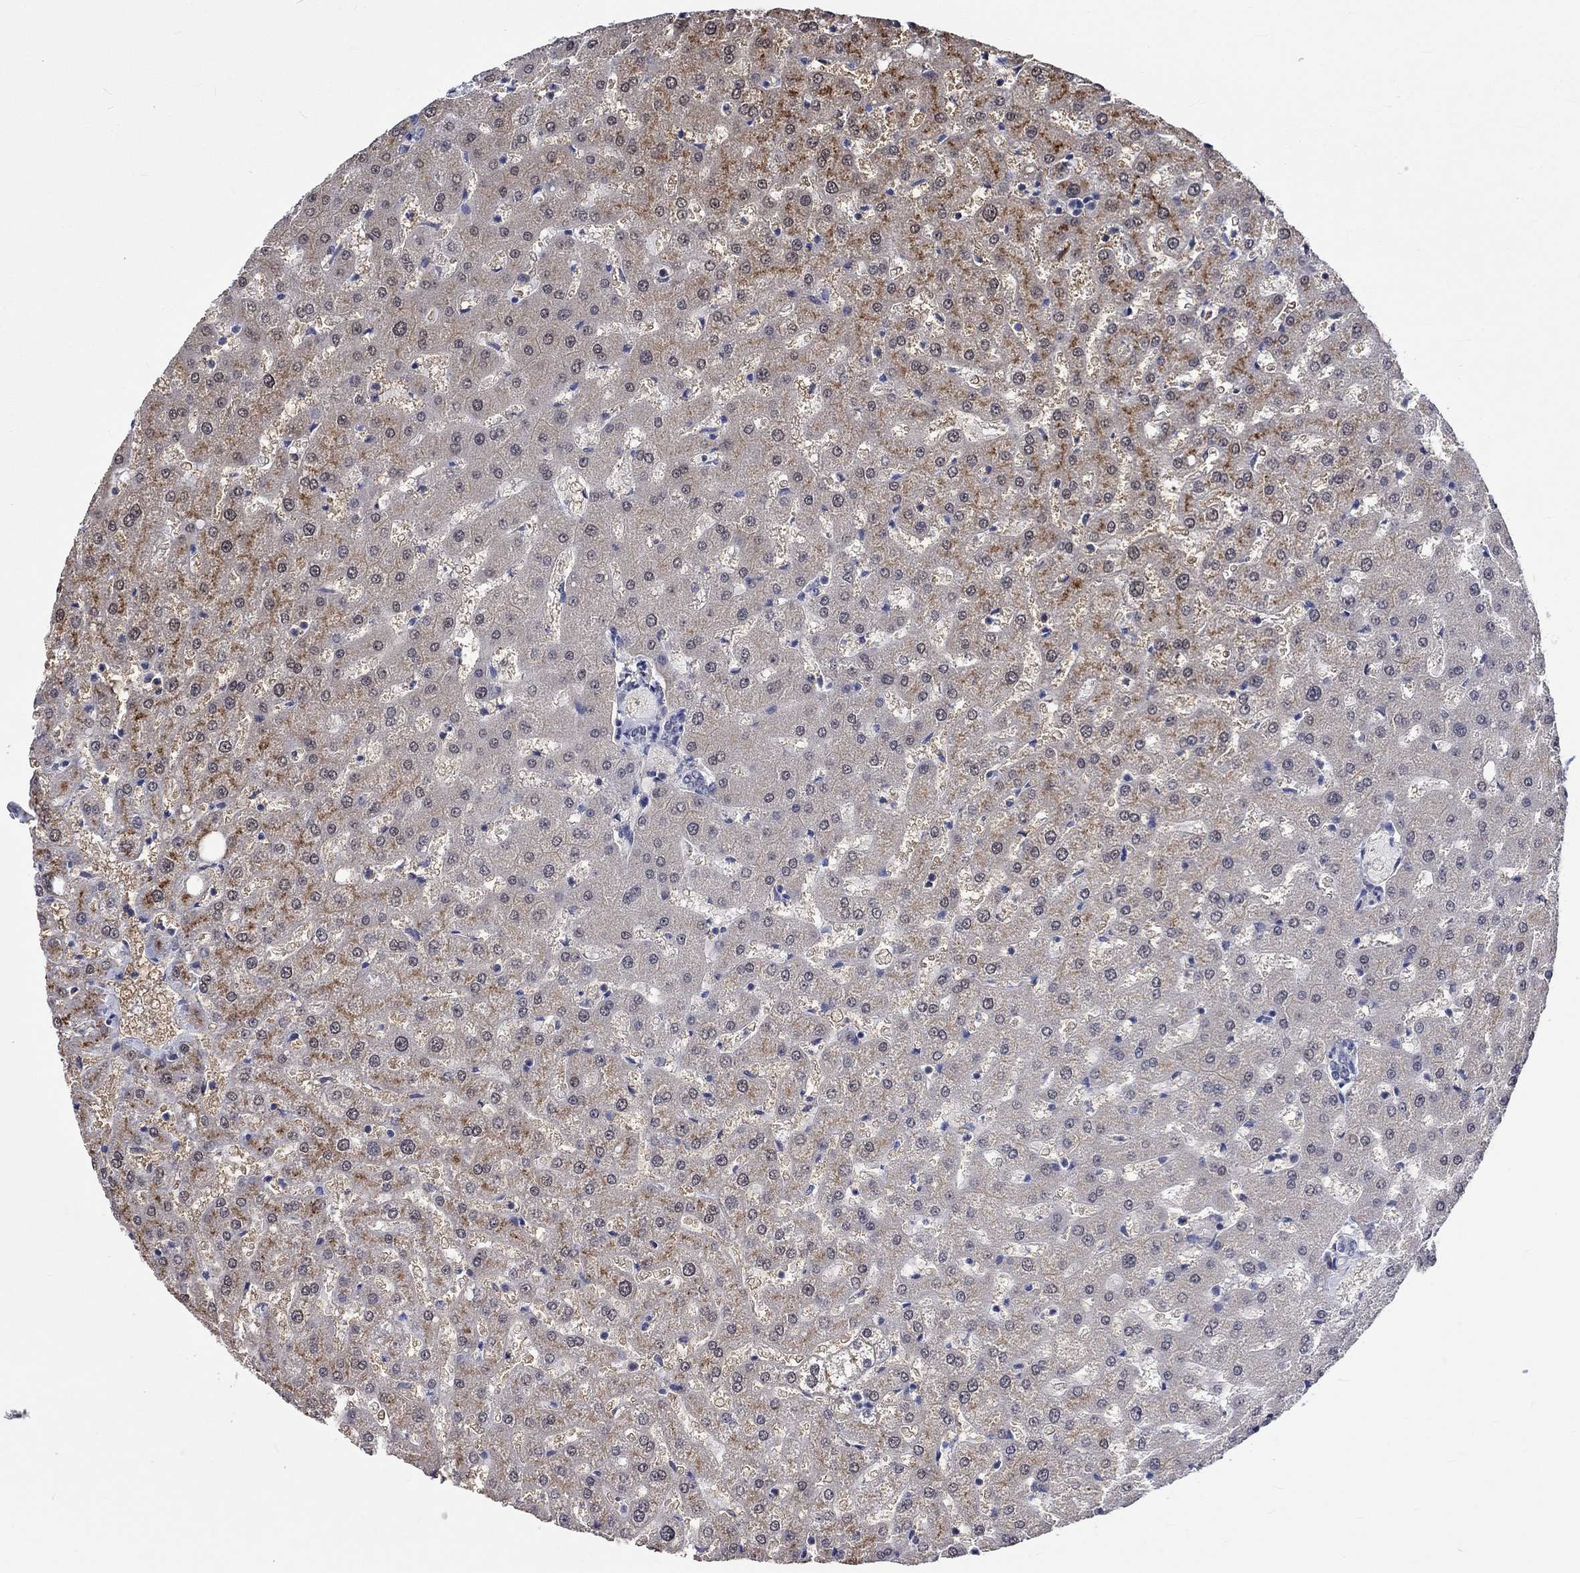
{"staining": {"intensity": "negative", "quantity": "none", "location": "none"}, "tissue": "liver", "cell_type": "Cholangiocytes", "image_type": "normal", "snomed": [{"axis": "morphology", "description": "Normal tissue, NOS"}, {"axis": "topography", "description": "Liver"}], "caption": "Image shows no significant protein positivity in cholangiocytes of benign liver.", "gene": "E2F8", "patient": {"sex": "female", "age": 50}}